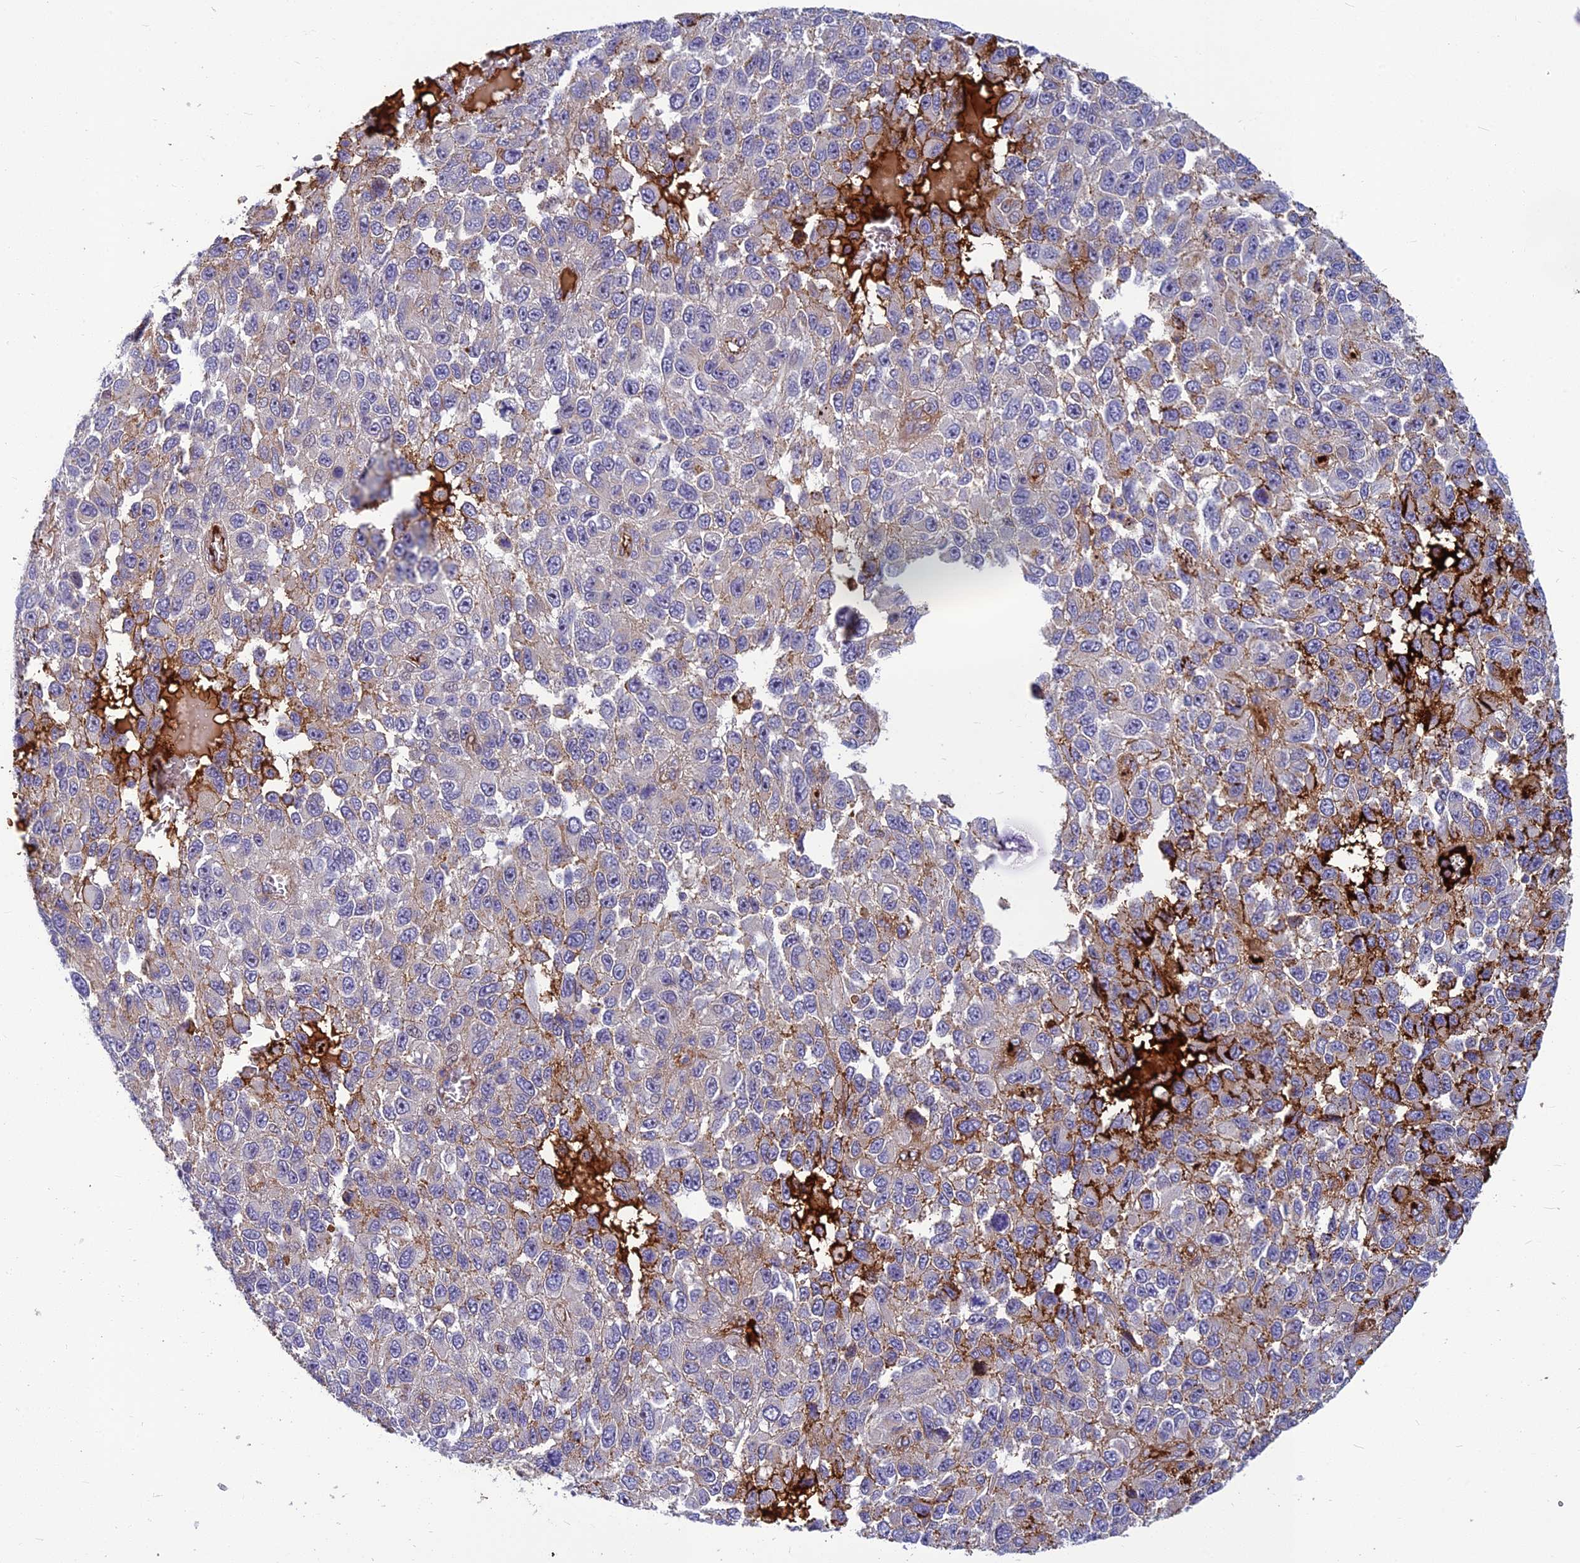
{"staining": {"intensity": "moderate", "quantity": "<25%", "location": "cytoplasmic/membranous"}, "tissue": "melanoma", "cell_type": "Tumor cells", "image_type": "cancer", "snomed": [{"axis": "morphology", "description": "Normal tissue, NOS"}, {"axis": "morphology", "description": "Malignant melanoma, NOS"}, {"axis": "topography", "description": "Skin"}], "caption": "Immunohistochemistry image of neoplastic tissue: human malignant melanoma stained using IHC displays low levels of moderate protein expression localized specifically in the cytoplasmic/membranous of tumor cells, appearing as a cytoplasmic/membranous brown color.", "gene": "CLEC11A", "patient": {"sex": "female", "age": 96}}